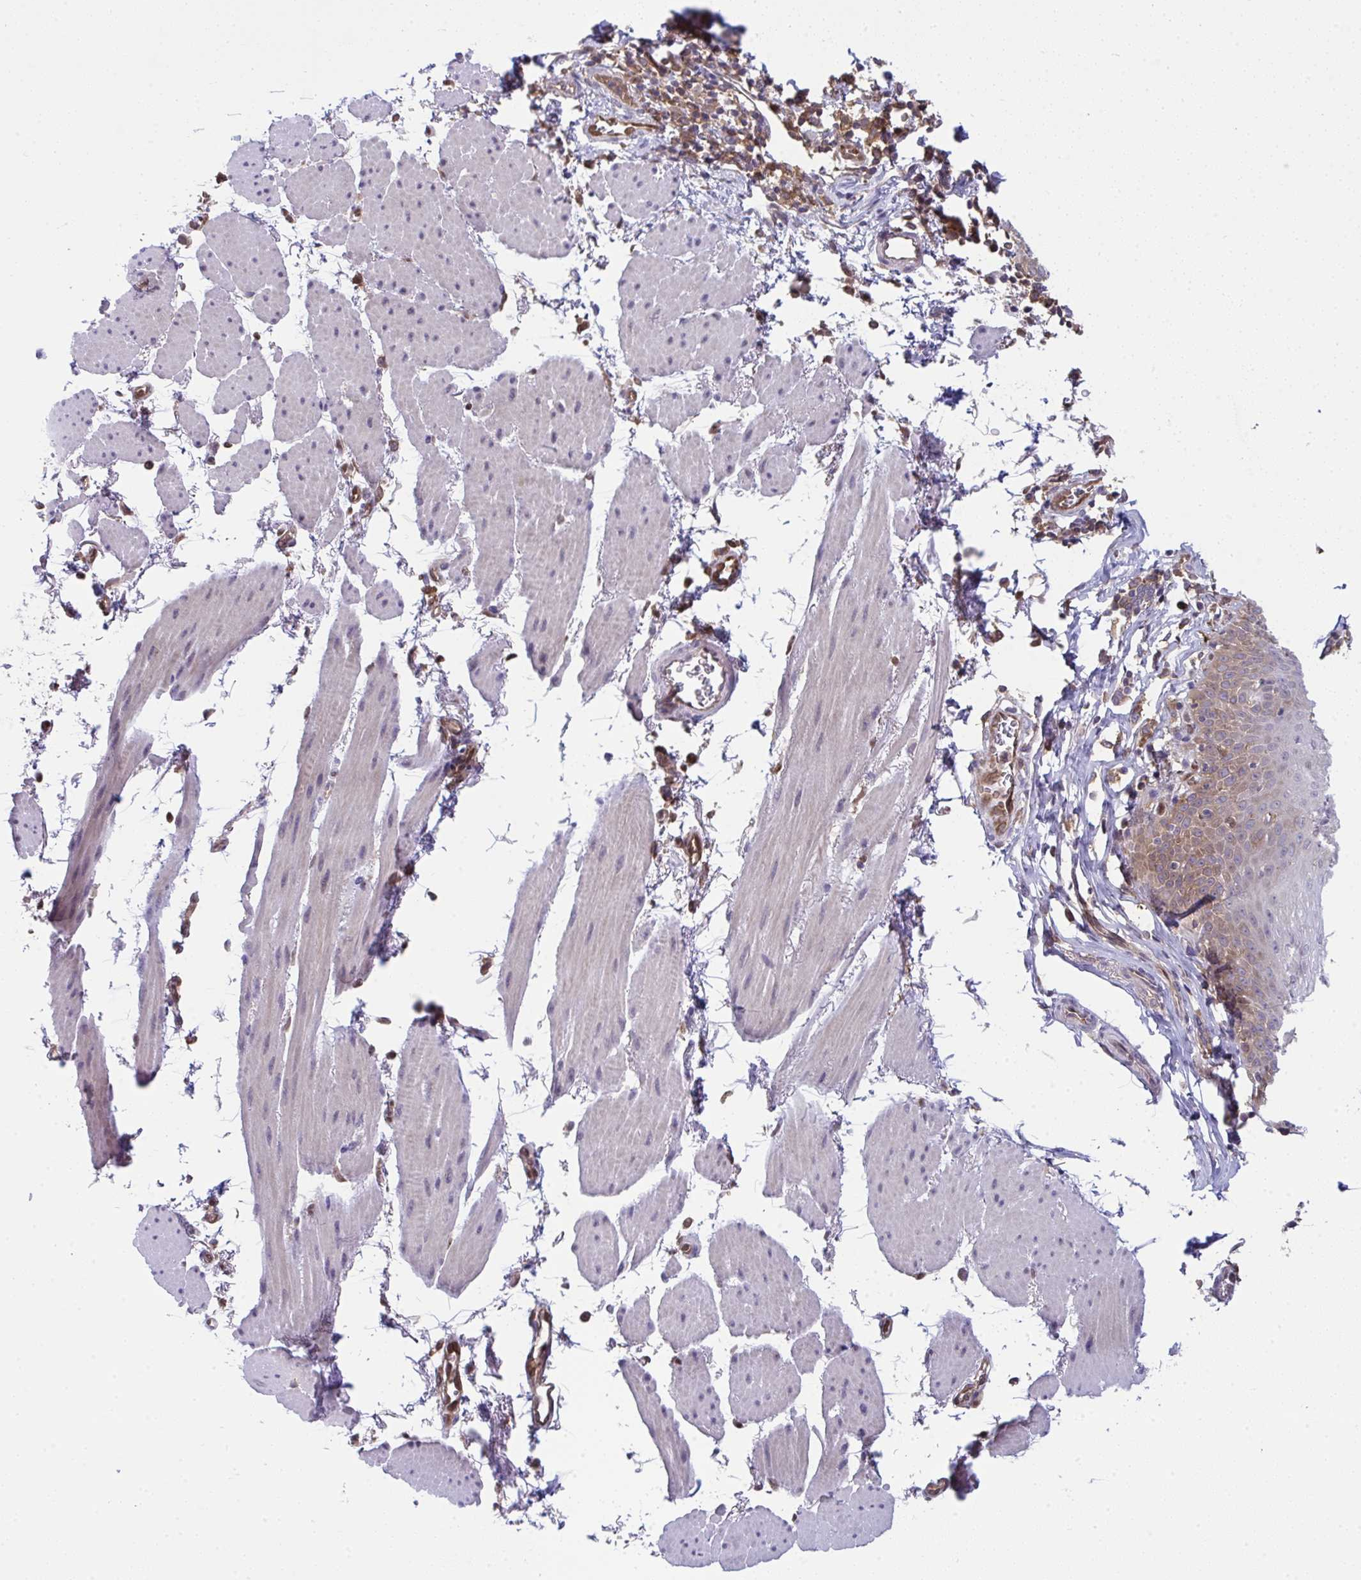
{"staining": {"intensity": "moderate", "quantity": "25%-75%", "location": "cytoplasmic/membranous"}, "tissue": "esophagus", "cell_type": "Squamous epithelial cells", "image_type": "normal", "snomed": [{"axis": "morphology", "description": "Normal tissue, NOS"}, {"axis": "topography", "description": "Esophagus"}], "caption": "The immunohistochemical stain labels moderate cytoplasmic/membranous positivity in squamous epithelial cells of benign esophagus. The staining was performed using DAB (3,3'-diaminobenzidine), with brown indicating positive protein expression. Nuclei are stained blue with hematoxylin.", "gene": "ALDH16A1", "patient": {"sex": "female", "age": 81}}